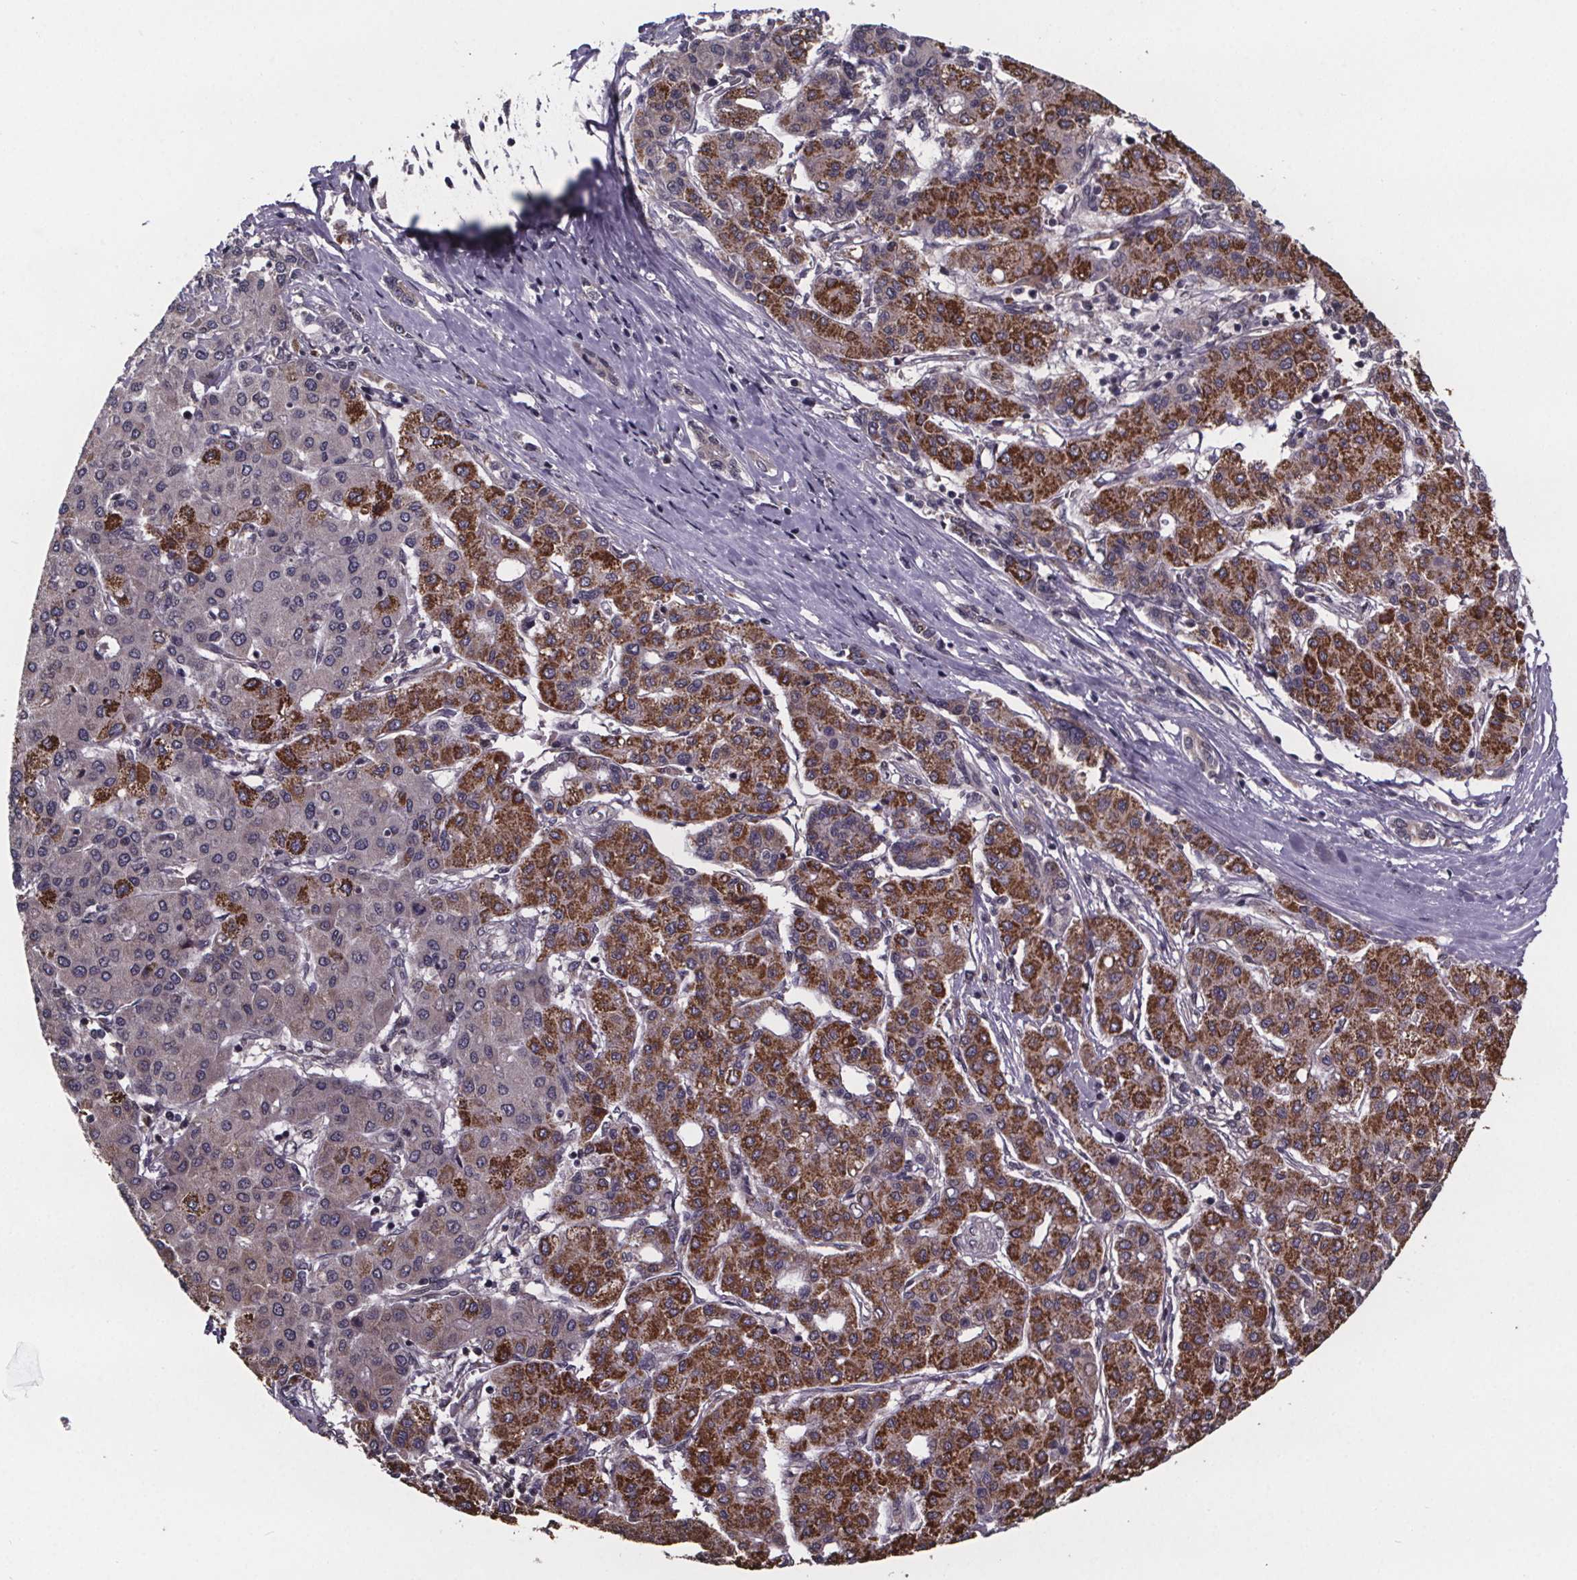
{"staining": {"intensity": "strong", "quantity": "25%-75%", "location": "cytoplasmic/membranous"}, "tissue": "liver cancer", "cell_type": "Tumor cells", "image_type": "cancer", "snomed": [{"axis": "morphology", "description": "Carcinoma, Hepatocellular, NOS"}, {"axis": "topography", "description": "Liver"}], "caption": "An immunohistochemistry photomicrograph of tumor tissue is shown. Protein staining in brown labels strong cytoplasmic/membranous positivity in hepatocellular carcinoma (liver) within tumor cells.", "gene": "SAT1", "patient": {"sex": "male", "age": 65}}